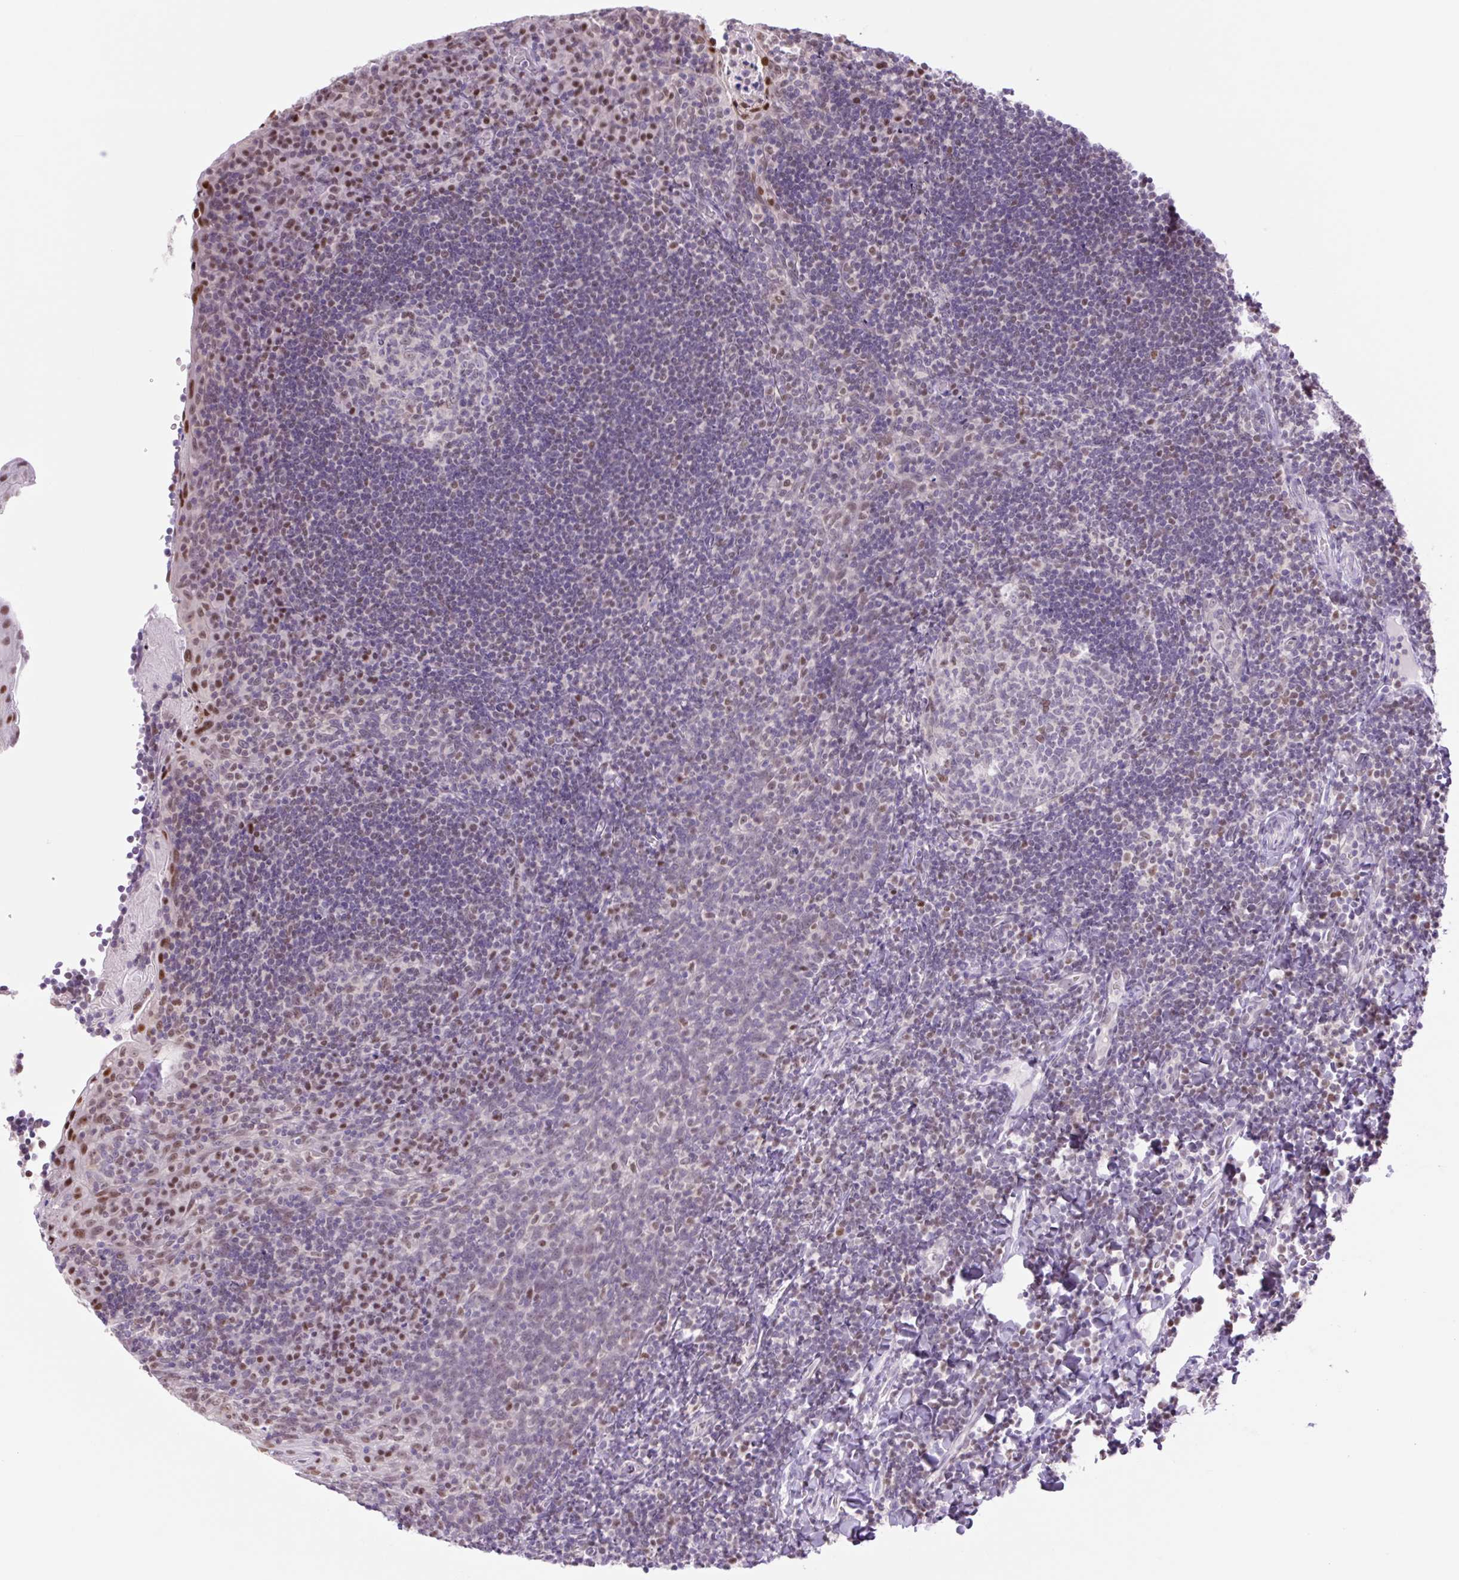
{"staining": {"intensity": "weak", "quantity": "25%-75%", "location": "nuclear"}, "tissue": "tonsil", "cell_type": "Germinal center cells", "image_type": "normal", "snomed": [{"axis": "morphology", "description": "Normal tissue, NOS"}, {"axis": "topography", "description": "Tonsil"}], "caption": "The immunohistochemical stain shows weak nuclear staining in germinal center cells of benign tonsil. (IHC, brightfield microscopy, high magnification).", "gene": "TLE3", "patient": {"sex": "male", "age": 17}}